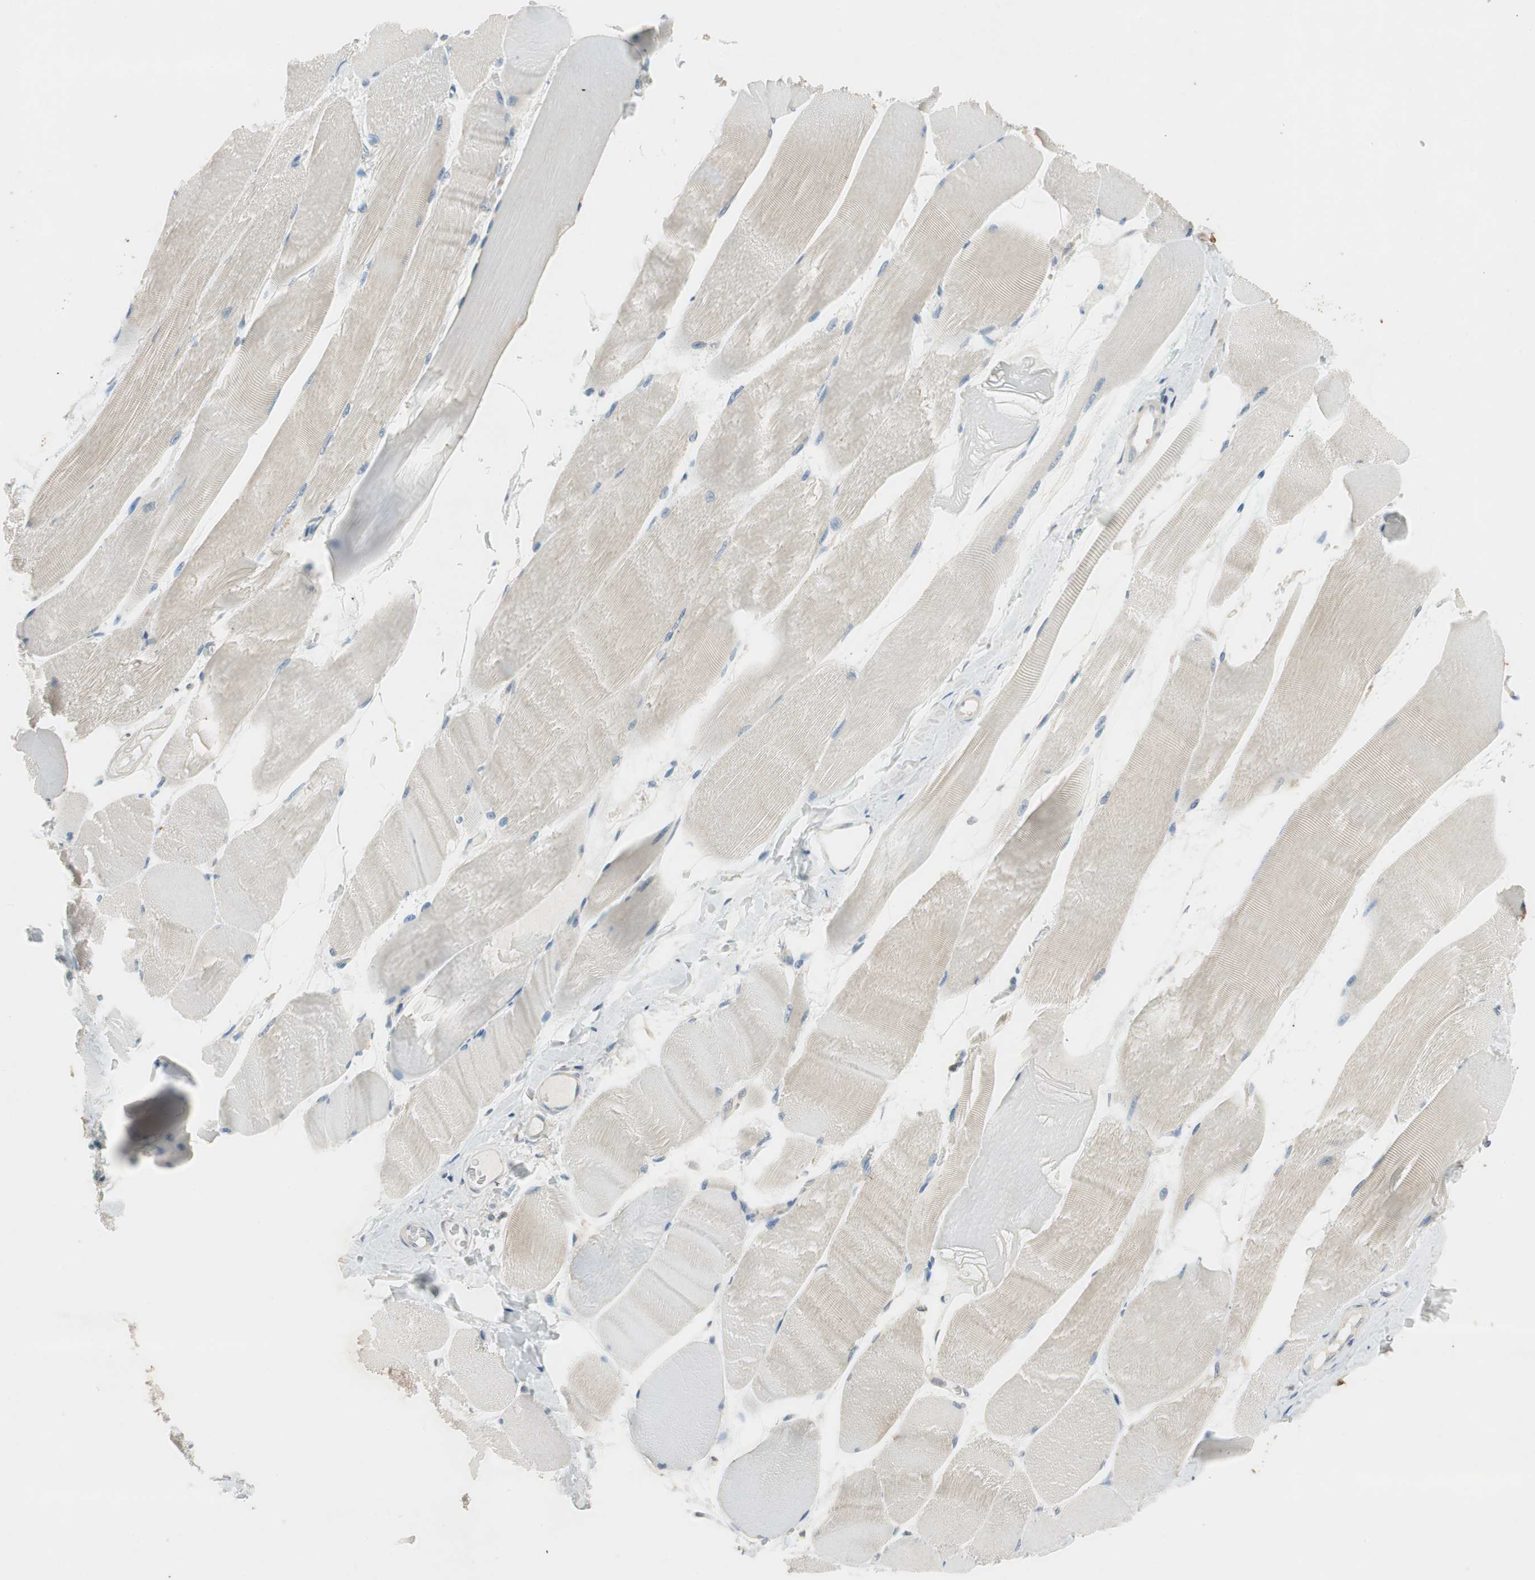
{"staining": {"intensity": "weak", "quantity": ">75%", "location": "cytoplasmic/membranous"}, "tissue": "skeletal muscle", "cell_type": "Myocytes", "image_type": "normal", "snomed": [{"axis": "morphology", "description": "Normal tissue, NOS"}, {"axis": "morphology", "description": "Squamous cell carcinoma, NOS"}, {"axis": "topography", "description": "Skeletal muscle"}], "caption": "Immunohistochemistry (IHC) (DAB (3,3'-diaminobenzidine)) staining of unremarkable skeletal muscle demonstrates weak cytoplasmic/membranous protein expression in approximately >75% of myocytes. (DAB (3,3'-diaminobenzidine) IHC with brightfield microscopy, high magnification).", "gene": "SERPINB5", "patient": {"sex": "male", "age": 51}}